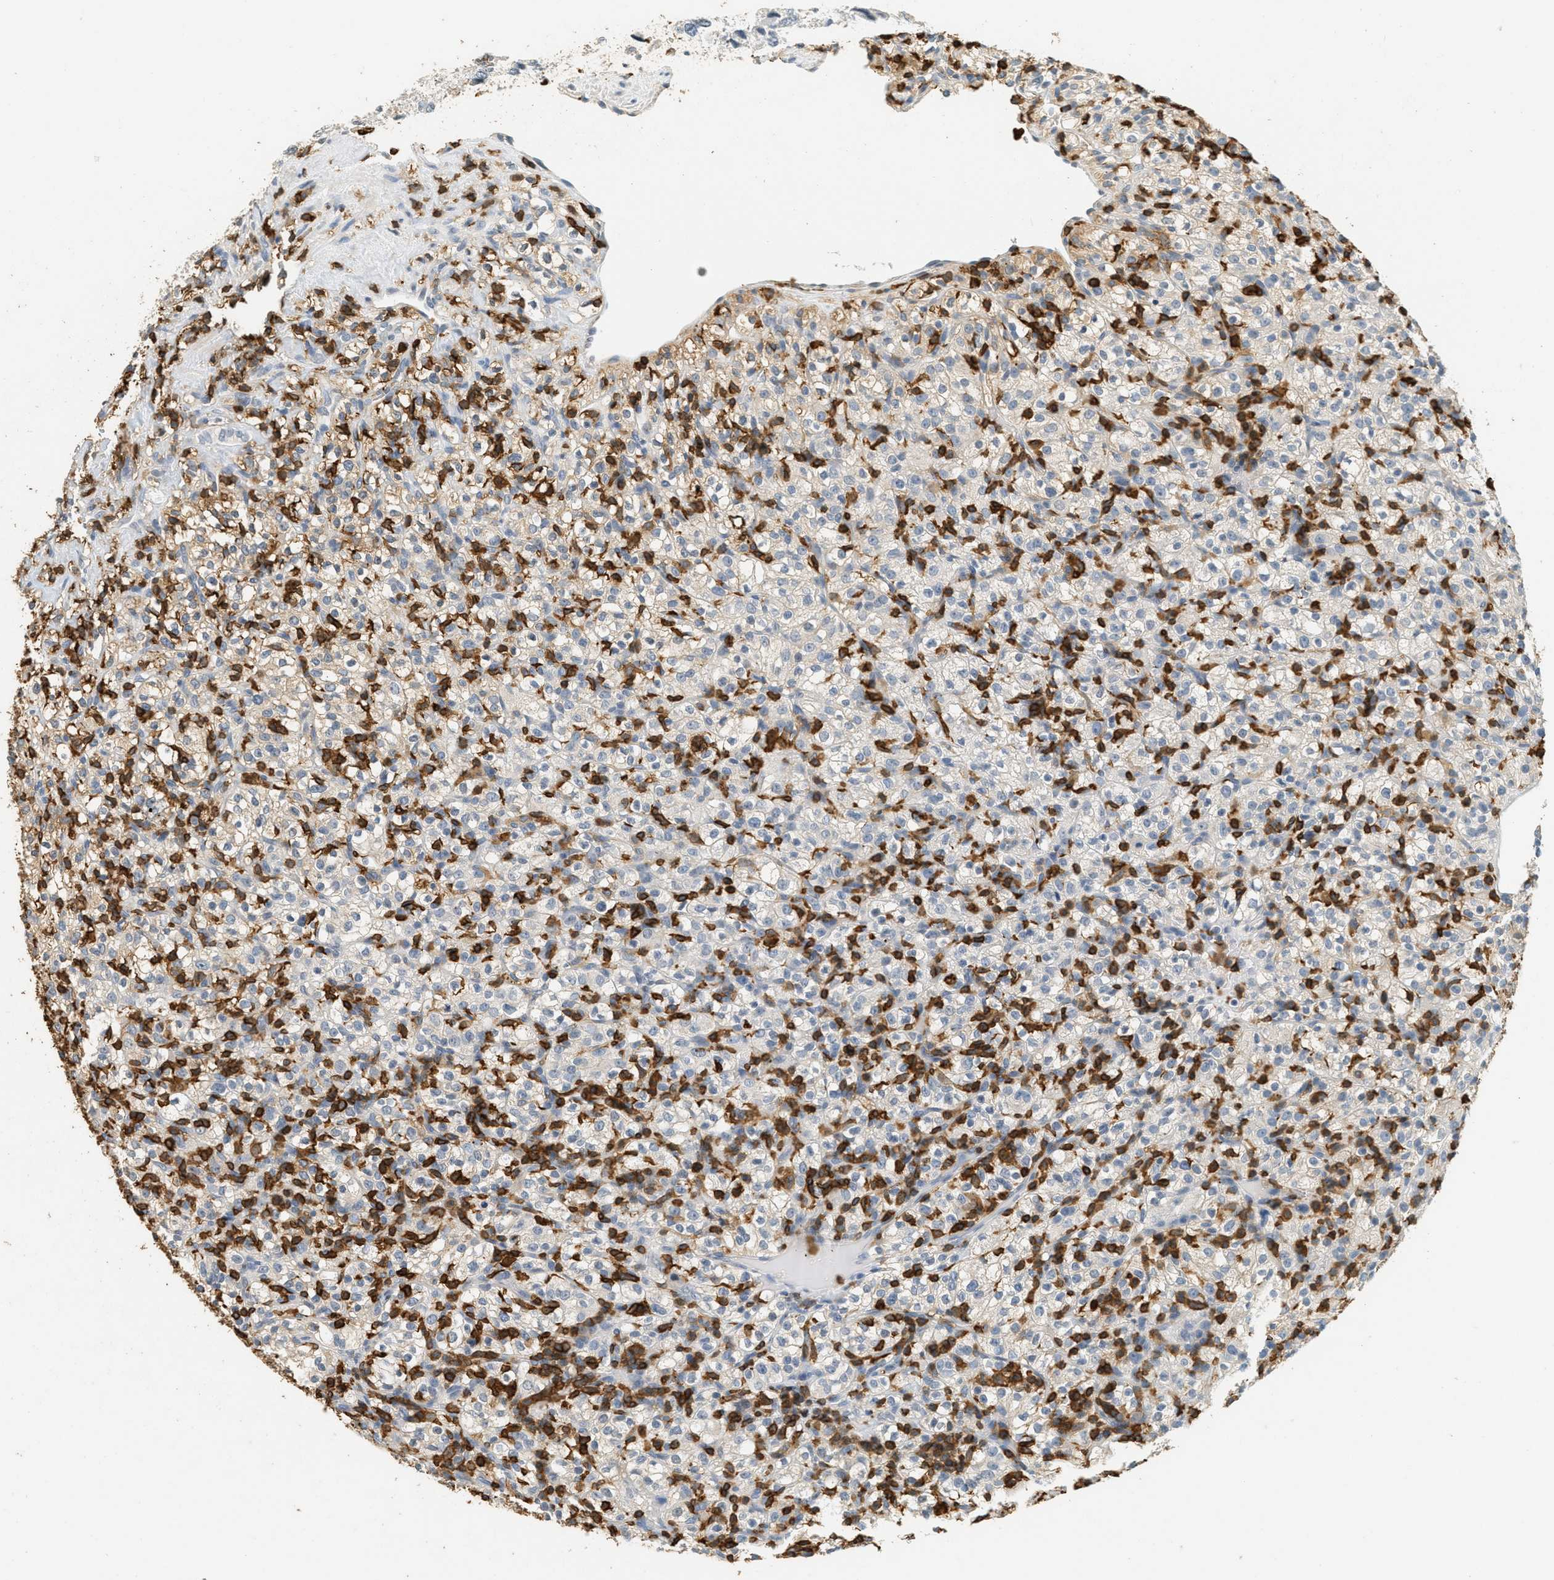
{"staining": {"intensity": "weak", "quantity": "<25%", "location": "cytoplasmic/membranous"}, "tissue": "renal cancer", "cell_type": "Tumor cells", "image_type": "cancer", "snomed": [{"axis": "morphology", "description": "Normal tissue, NOS"}, {"axis": "morphology", "description": "Adenocarcinoma, NOS"}, {"axis": "topography", "description": "Kidney"}], "caption": "An image of human renal cancer is negative for staining in tumor cells.", "gene": "LSP1", "patient": {"sex": "female", "age": 72}}